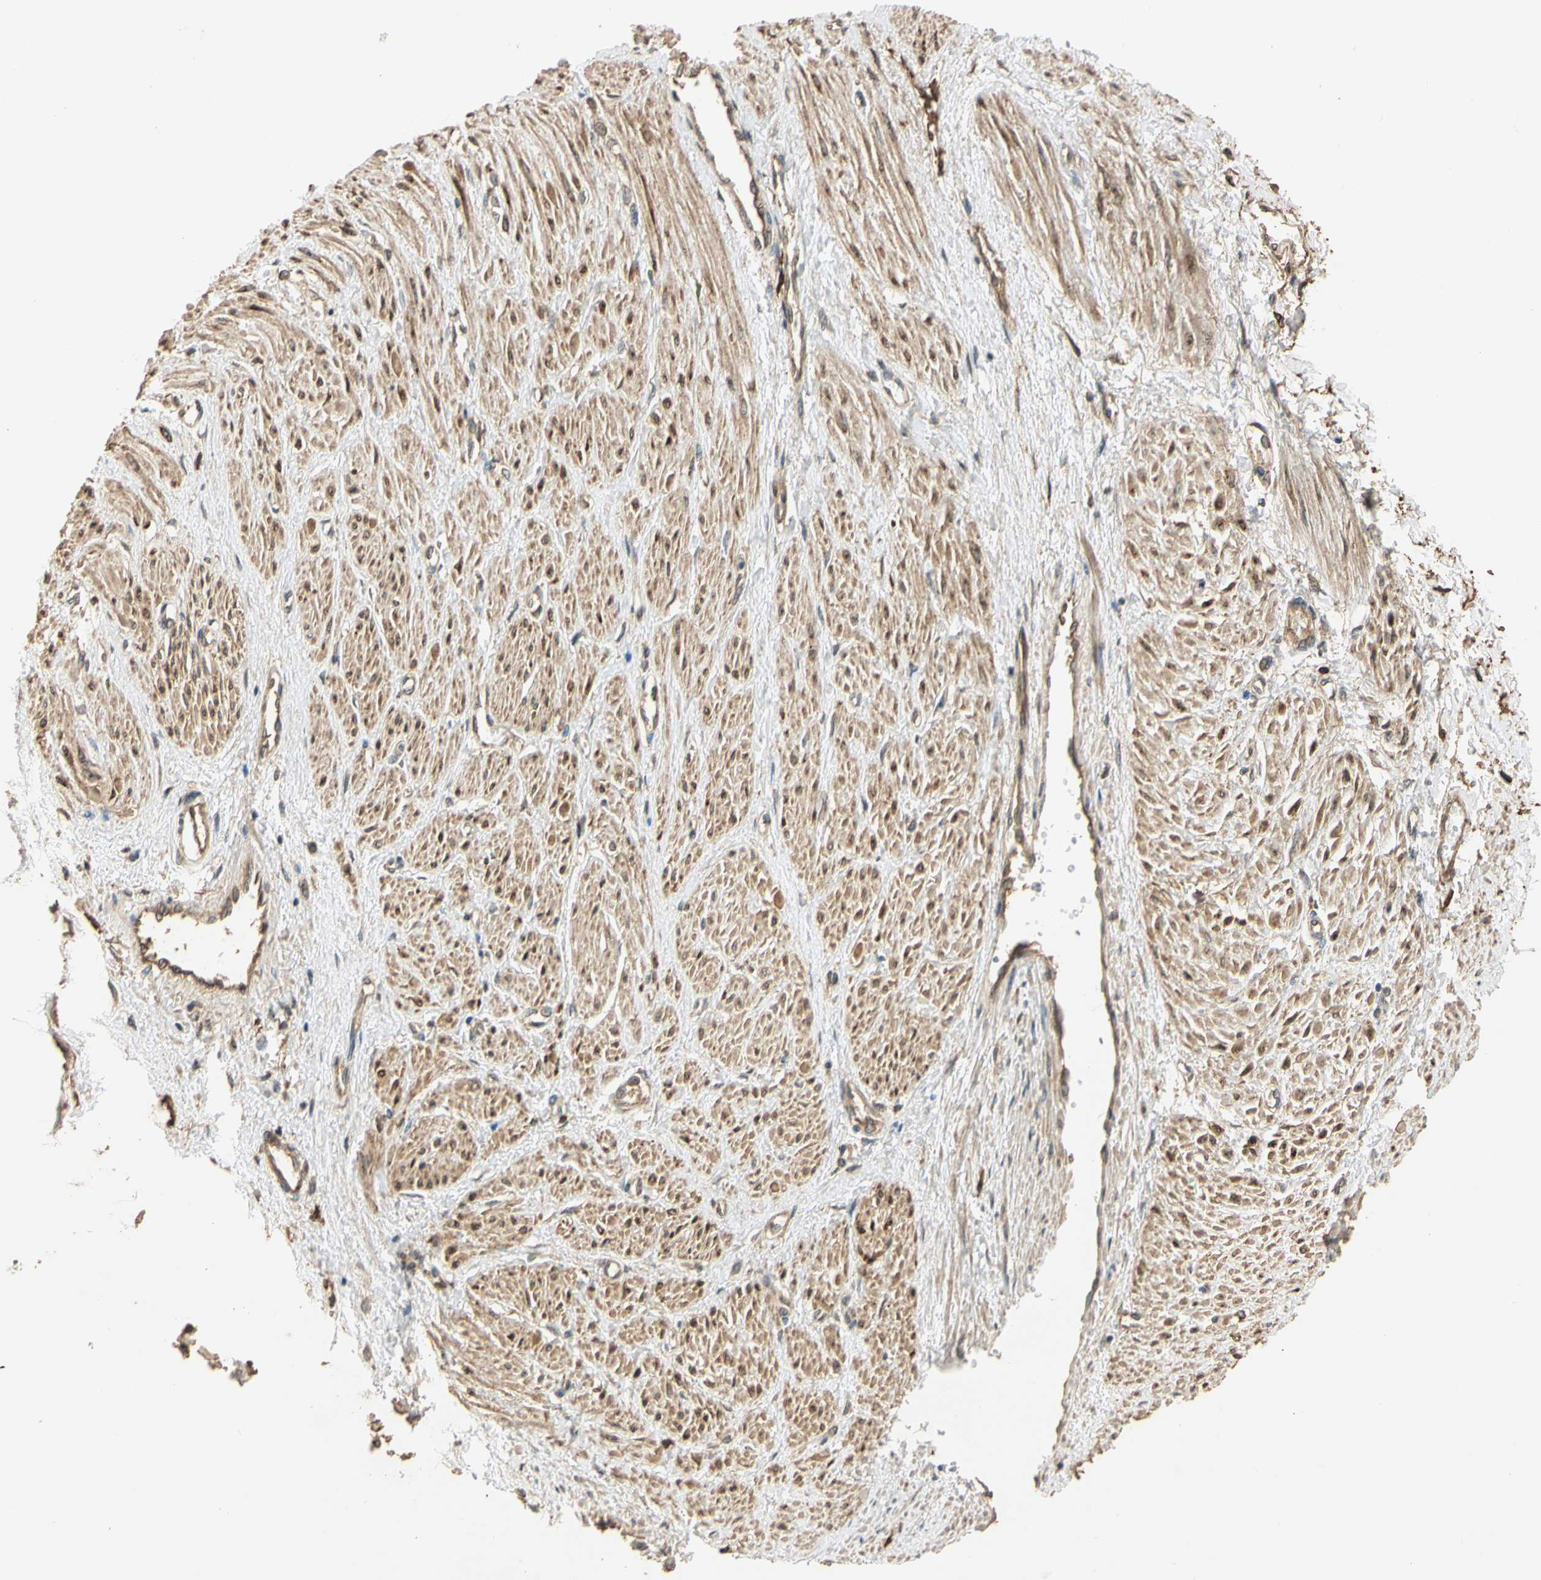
{"staining": {"intensity": "moderate", "quantity": ">75%", "location": "cytoplasmic/membranous,nuclear"}, "tissue": "smooth muscle", "cell_type": "Smooth muscle cells", "image_type": "normal", "snomed": [{"axis": "morphology", "description": "Normal tissue, NOS"}, {"axis": "topography", "description": "Smooth muscle"}, {"axis": "topography", "description": "Uterus"}], "caption": "Smooth muscle cells show medium levels of moderate cytoplasmic/membranous,nuclear staining in about >75% of cells in unremarkable smooth muscle.", "gene": "MGRN1", "patient": {"sex": "female", "age": 39}}